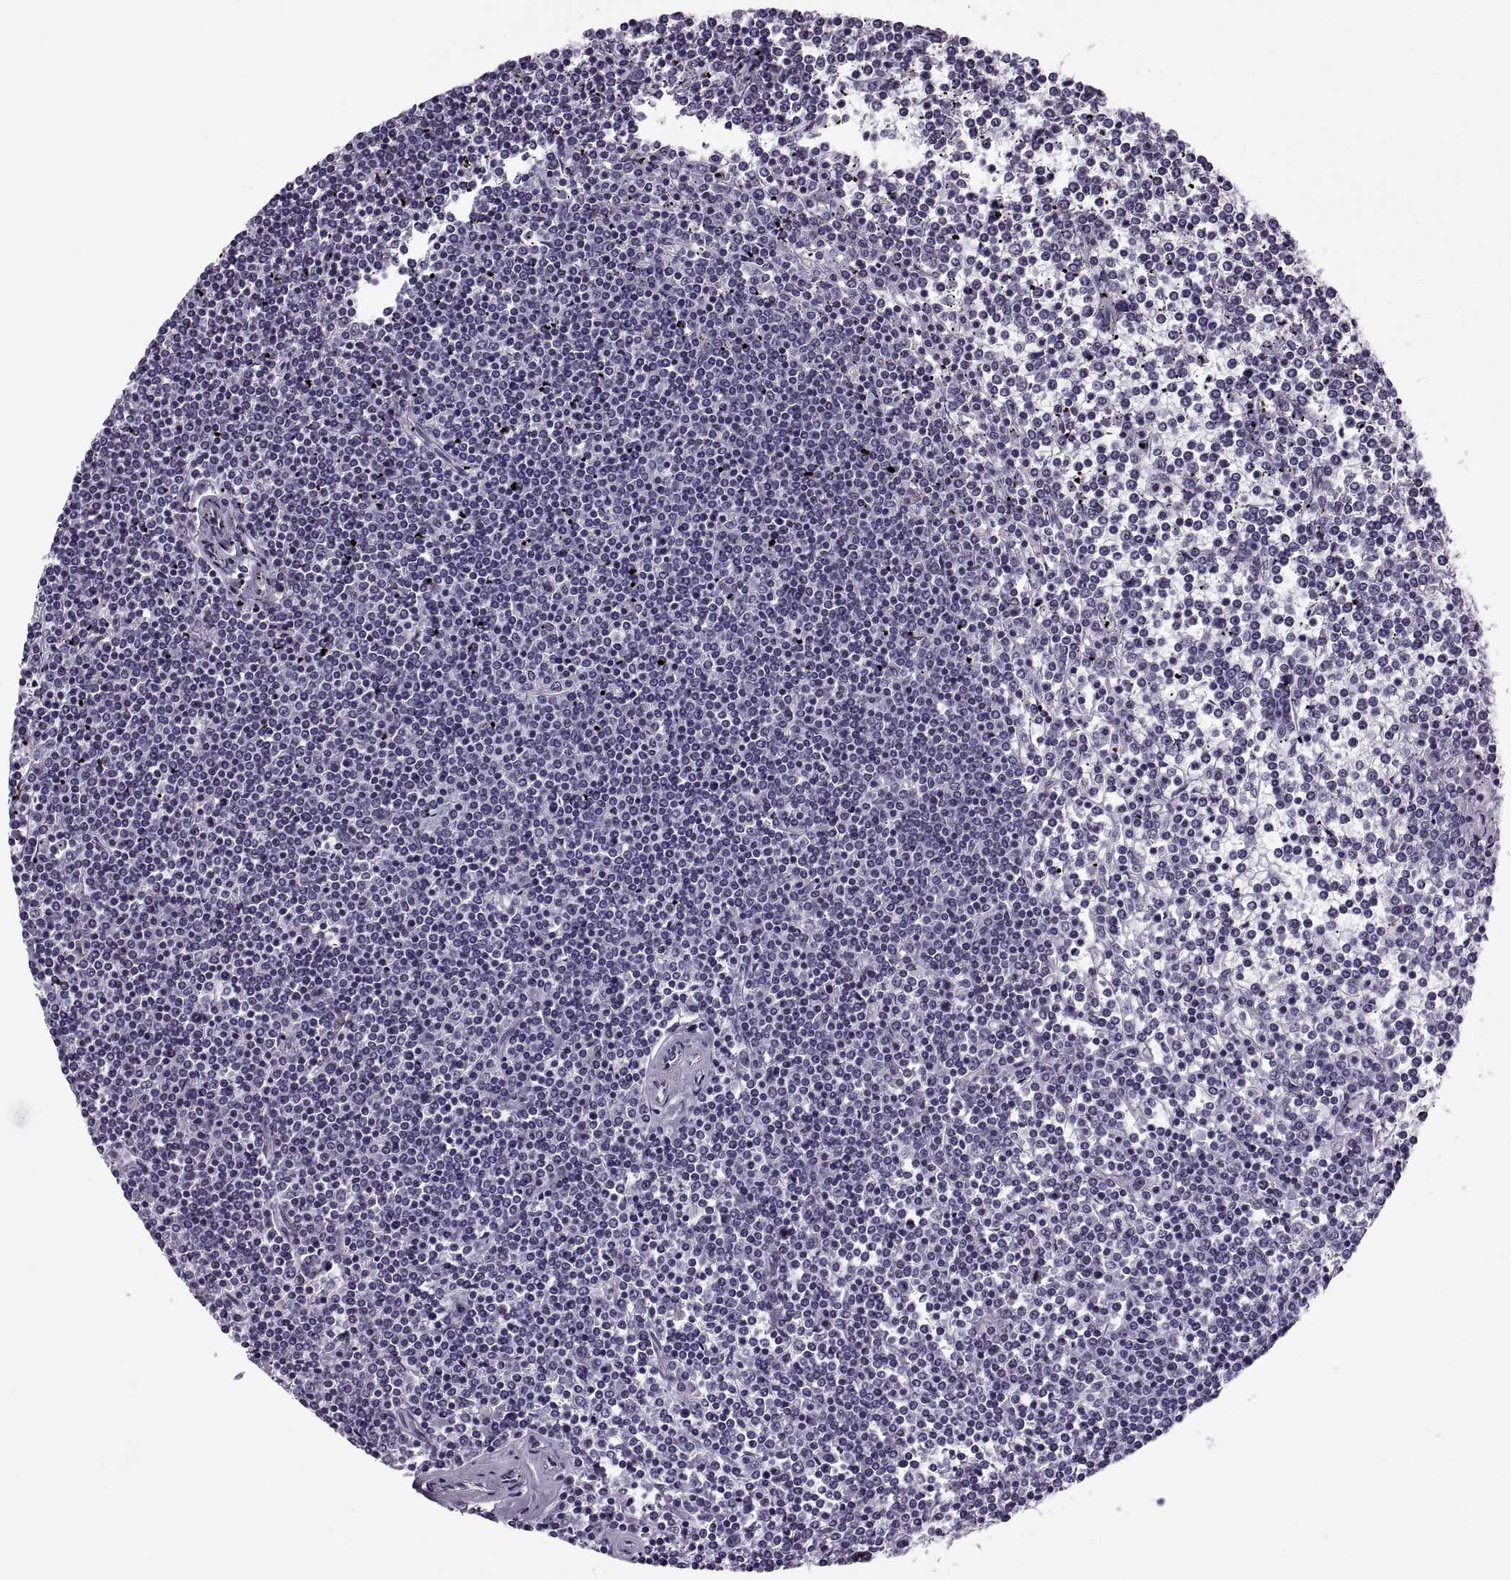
{"staining": {"intensity": "negative", "quantity": "none", "location": "none"}, "tissue": "lymphoma", "cell_type": "Tumor cells", "image_type": "cancer", "snomed": [{"axis": "morphology", "description": "Malignant lymphoma, non-Hodgkin's type, Low grade"}, {"axis": "topography", "description": "Spleen"}], "caption": "IHC image of neoplastic tissue: lymphoma stained with DAB (3,3'-diaminobenzidine) displays no significant protein positivity in tumor cells.", "gene": "TBC1D3G", "patient": {"sex": "female", "age": 19}}